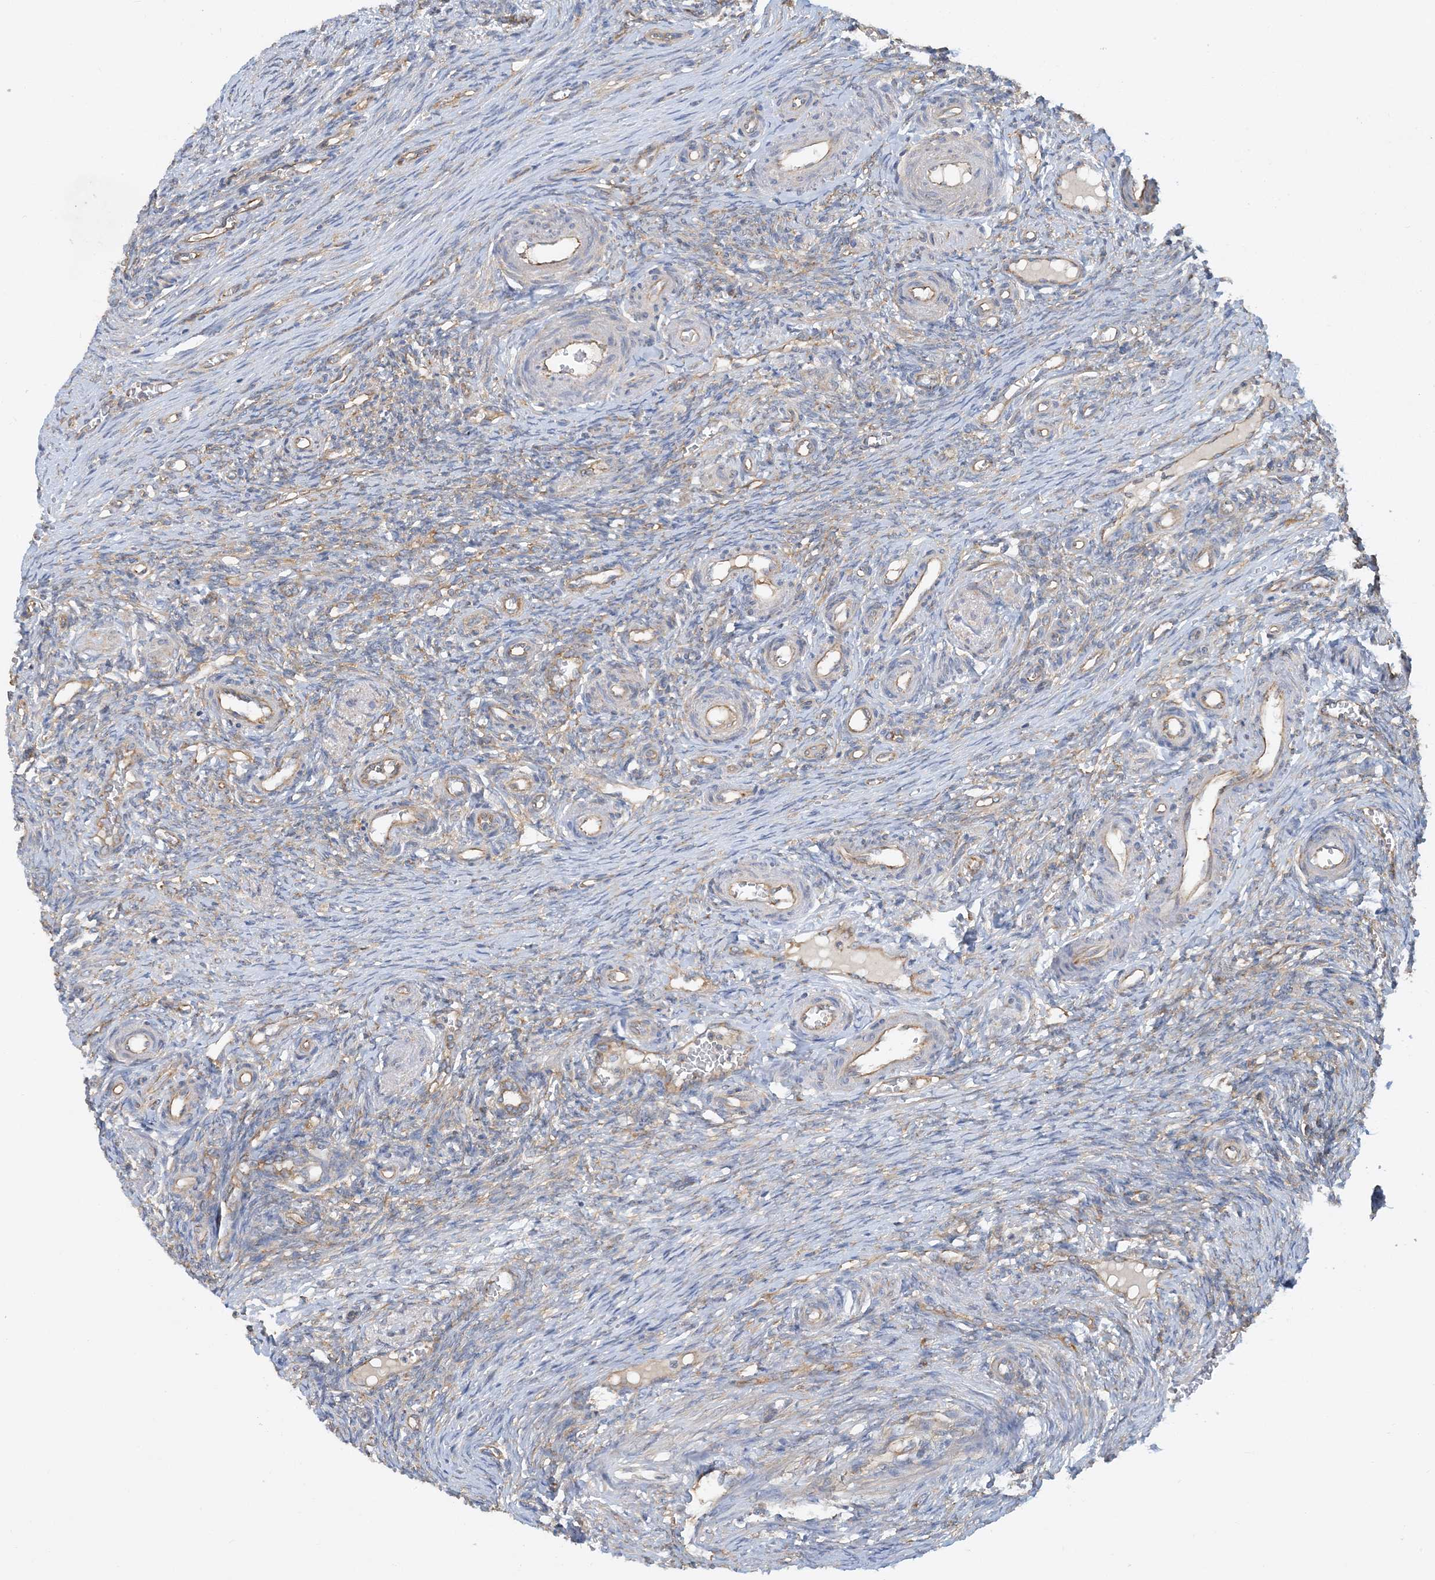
{"staining": {"intensity": "negative", "quantity": "none", "location": "none"}, "tissue": "ovary", "cell_type": "Ovarian stroma cells", "image_type": "normal", "snomed": [{"axis": "morphology", "description": "Adenocarcinoma, NOS"}, {"axis": "topography", "description": "Endometrium"}], "caption": "Ovary was stained to show a protein in brown. There is no significant expression in ovarian stroma cells.", "gene": "SIDT1", "patient": {"sex": "female", "age": 32}}